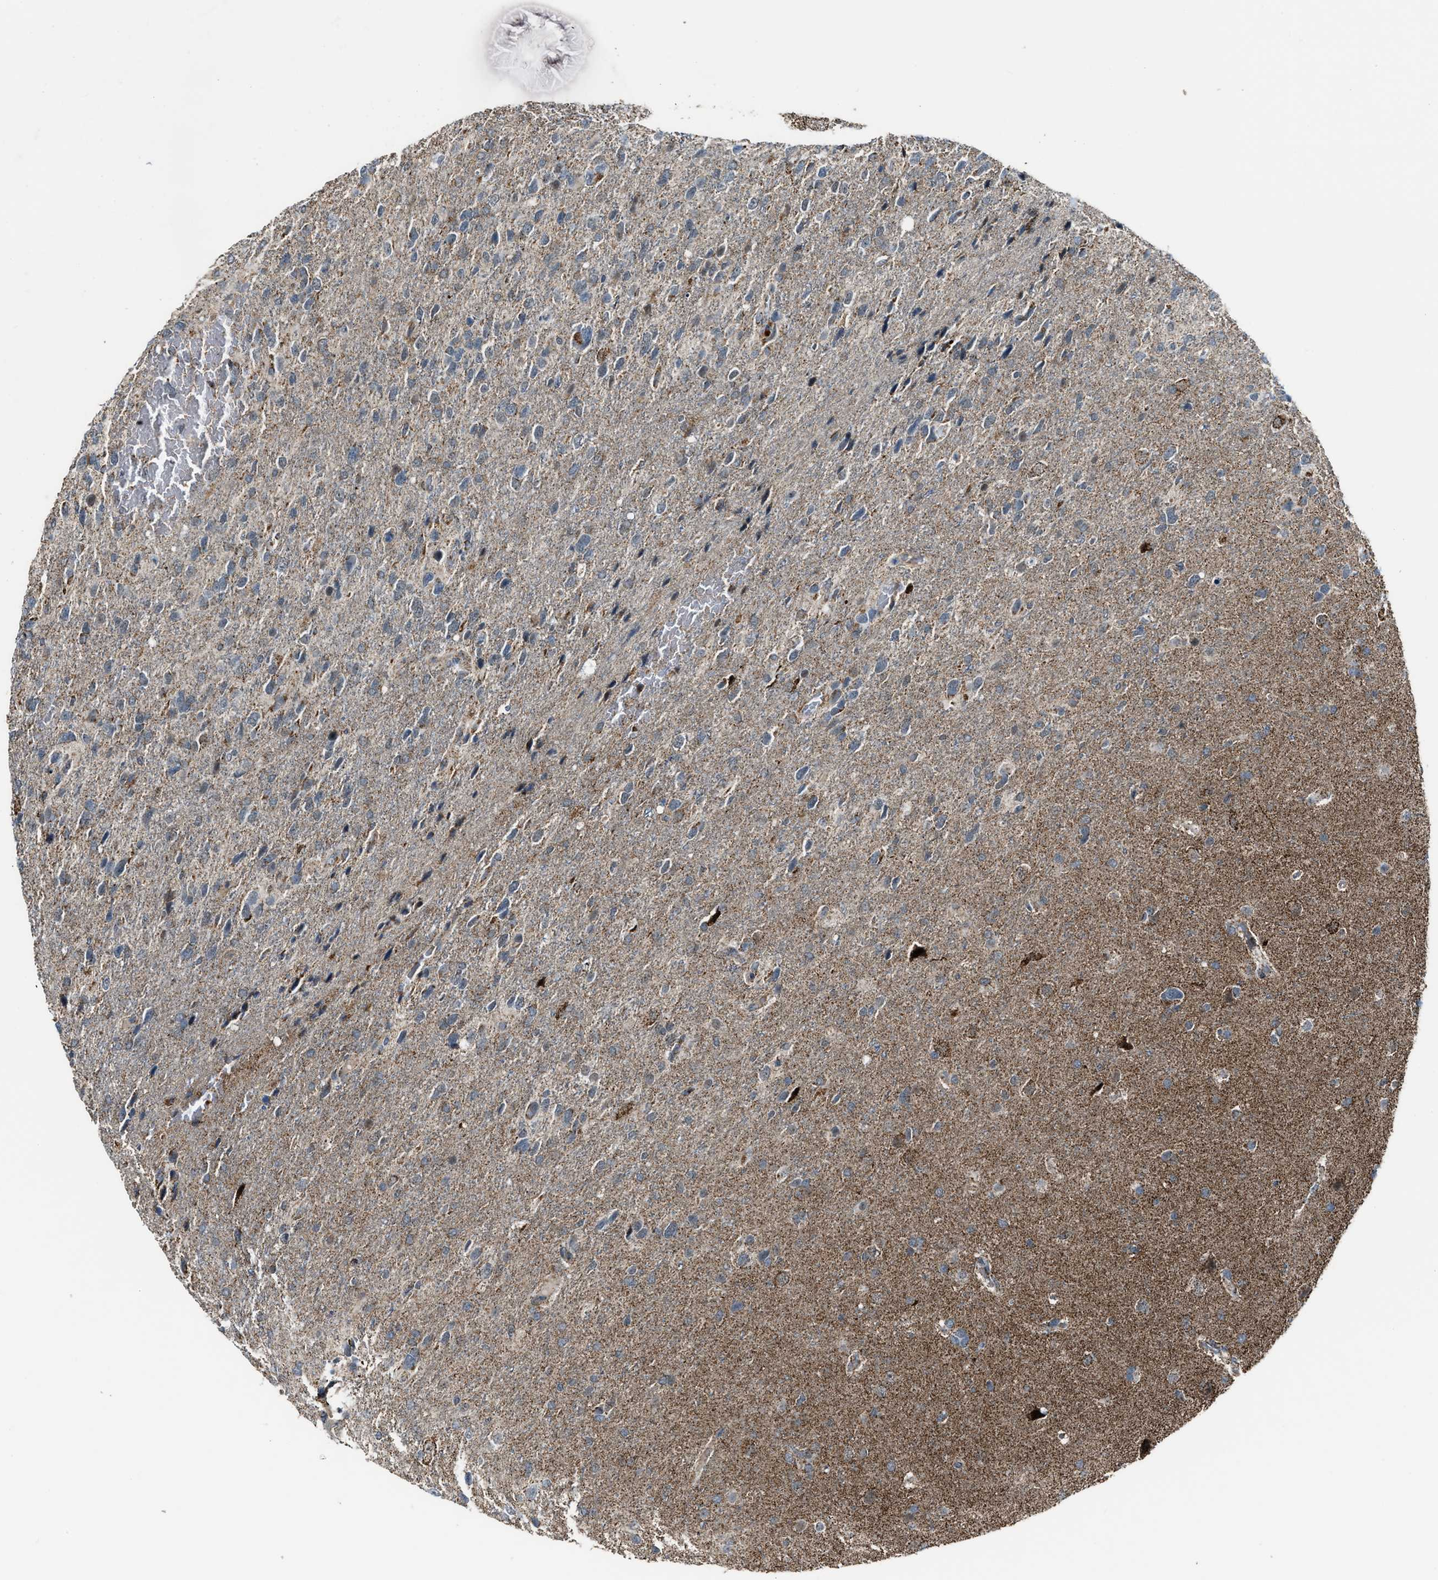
{"staining": {"intensity": "weak", "quantity": ">75%", "location": "cytoplasmic/membranous"}, "tissue": "glioma", "cell_type": "Tumor cells", "image_type": "cancer", "snomed": [{"axis": "morphology", "description": "Glioma, malignant, High grade"}, {"axis": "topography", "description": "Brain"}], "caption": "Protein staining of glioma tissue displays weak cytoplasmic/membranous positivity in about >75% of tumor cells. (brown staining indicates protein expression, while blue staining denotes nuclei).", "gene": "CHN2", "patient": {"sex": "female", "age": 58}}